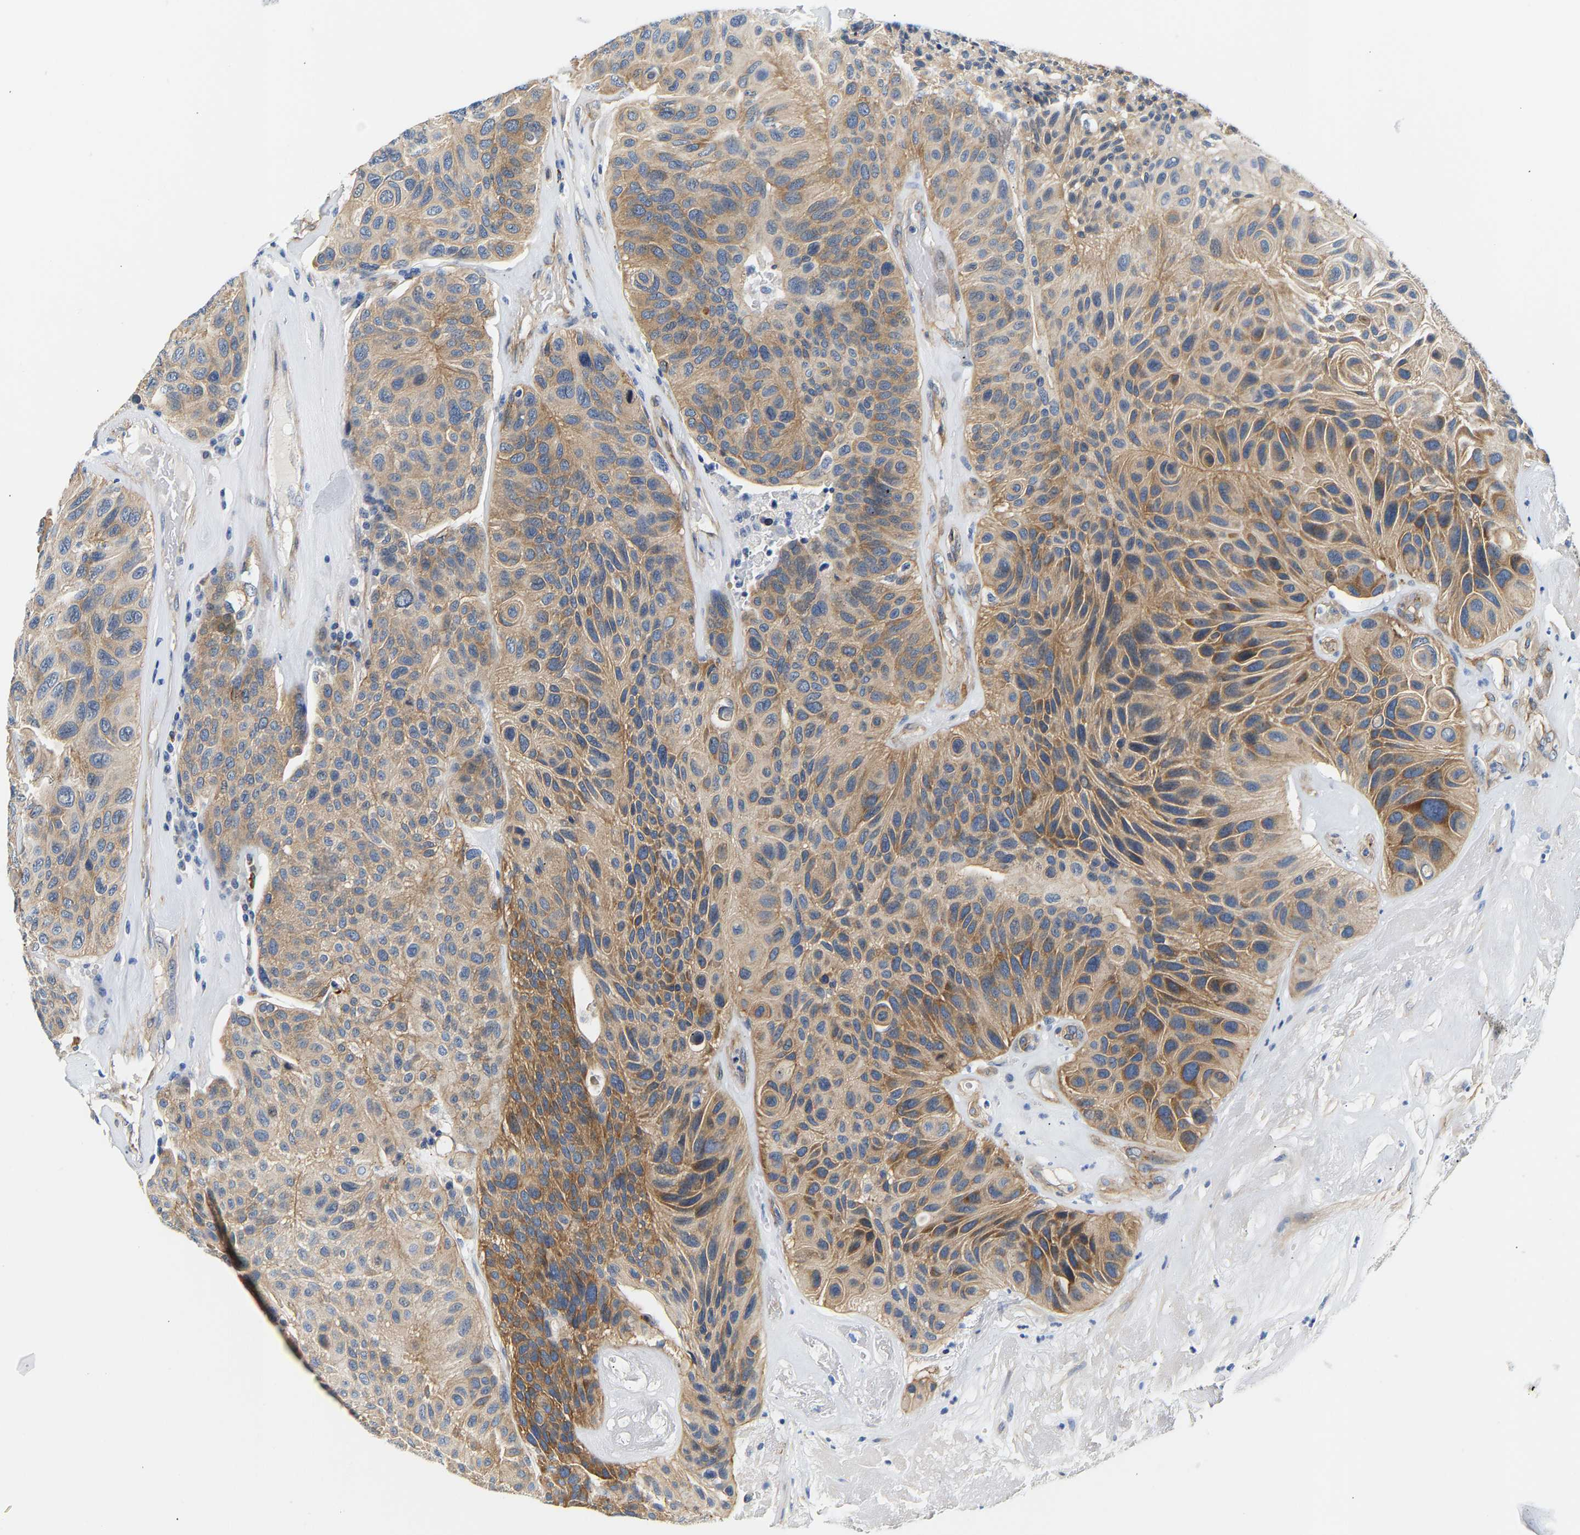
{"staining": {"intensity": "strong", "quantity": "<25%", "location": "cytoplasmic/membranous"}, "tissue": "urothelial cancer", "cell_type": "Tumor cells", "image_type": "cancer", "snomed": [{"axis": "morphology", "description": "Urothelial carcinoma, High grade"}, {"axis": "topography", "description": "Urinary bladder"}], "caption": "Immunohistochemistry (IHC) photomicrograph of neoplastic tissue: urothelial cancer stained using immunohistochemistry displays medium levels of strong protein expression localized specifically in the cytoplasmic/membranous of tumor cells, appearing as a cytoplasmic/membranous brown color.", "gene": "PAWR", "patient": {"sex": "male", "age": 66}}